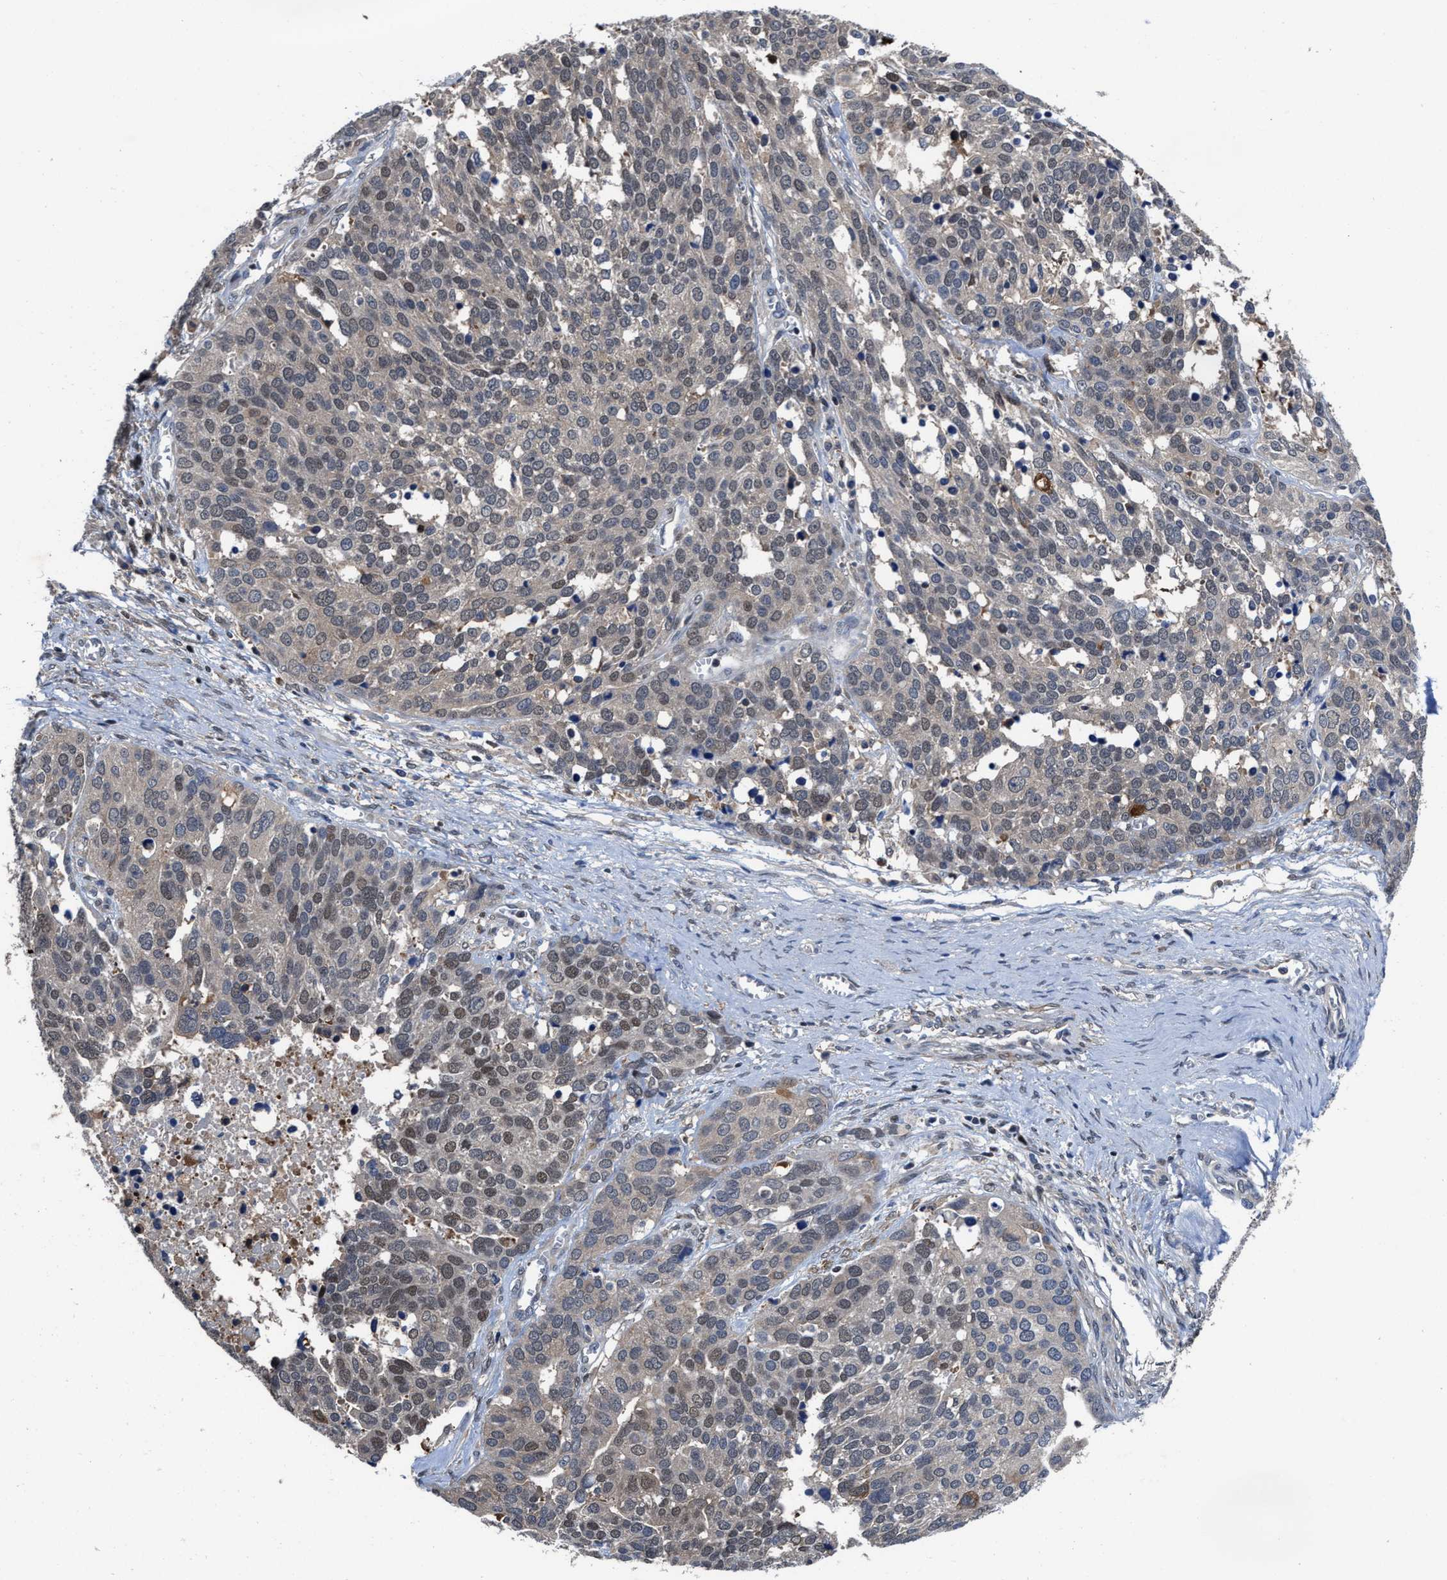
{"staining": {"intensity": "weak", "quantity": "25%-75%", "location": "nuclear"}, "tissue": "ovarian cancer", "cell_type": "Tumor cells", "image_type": "cancer", "snomed": [{"axis": "morphology", "description": "Cystadenocarcinoma, serous, NOS"}, {"axis": "topography", "description": "Ovary"}], "caption": "Serous cystadenocarcinoma (ovarian) was stained to show a protein in brown. There is low levels of weak nuclear positivity in approximately 25%-75% of tumor cells.", "gene": "KIF12", "patient": {"sex": "female", "age": 44}}